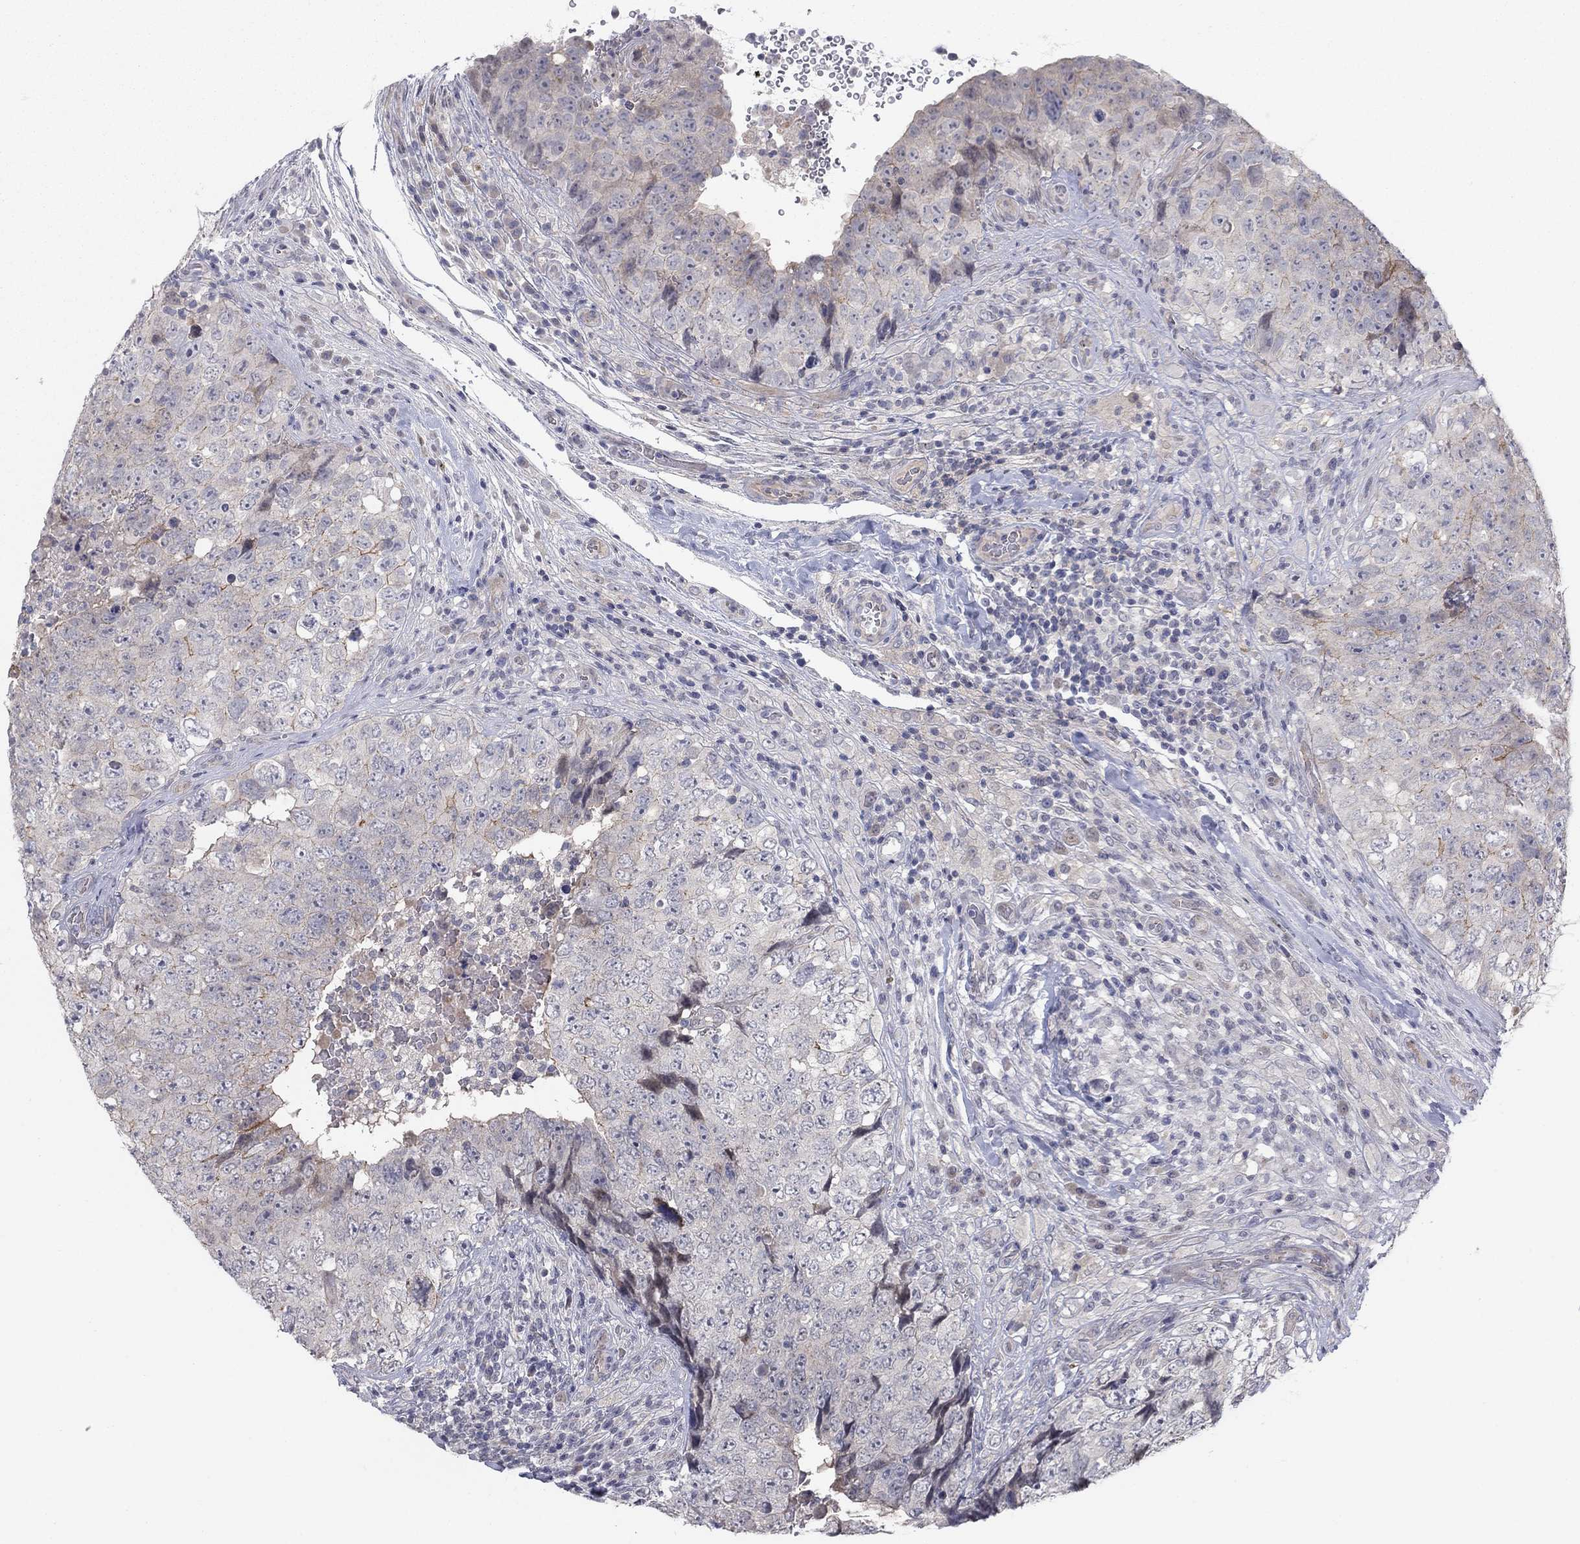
{"staining": {"intensity": "weak", "quantity": "25%-75%", "location": "cytoplasmic/membranous"}, "tissue": "testis cancer", "cell_type": "Tumor cells", "image_type": "cancer", "snomed": [{"axis": "morphology", "description": "Seminoma, NOS"}, {"axis": "topography", "description": "Testis"}], "caption": "A histopathology image of seminoma (testis) stained for a protein reveals weak cytoplasmic/membranous brown staining in tumor cells.", "gene": "AMN1", "patient": {"sex": "male", "age": 34}}